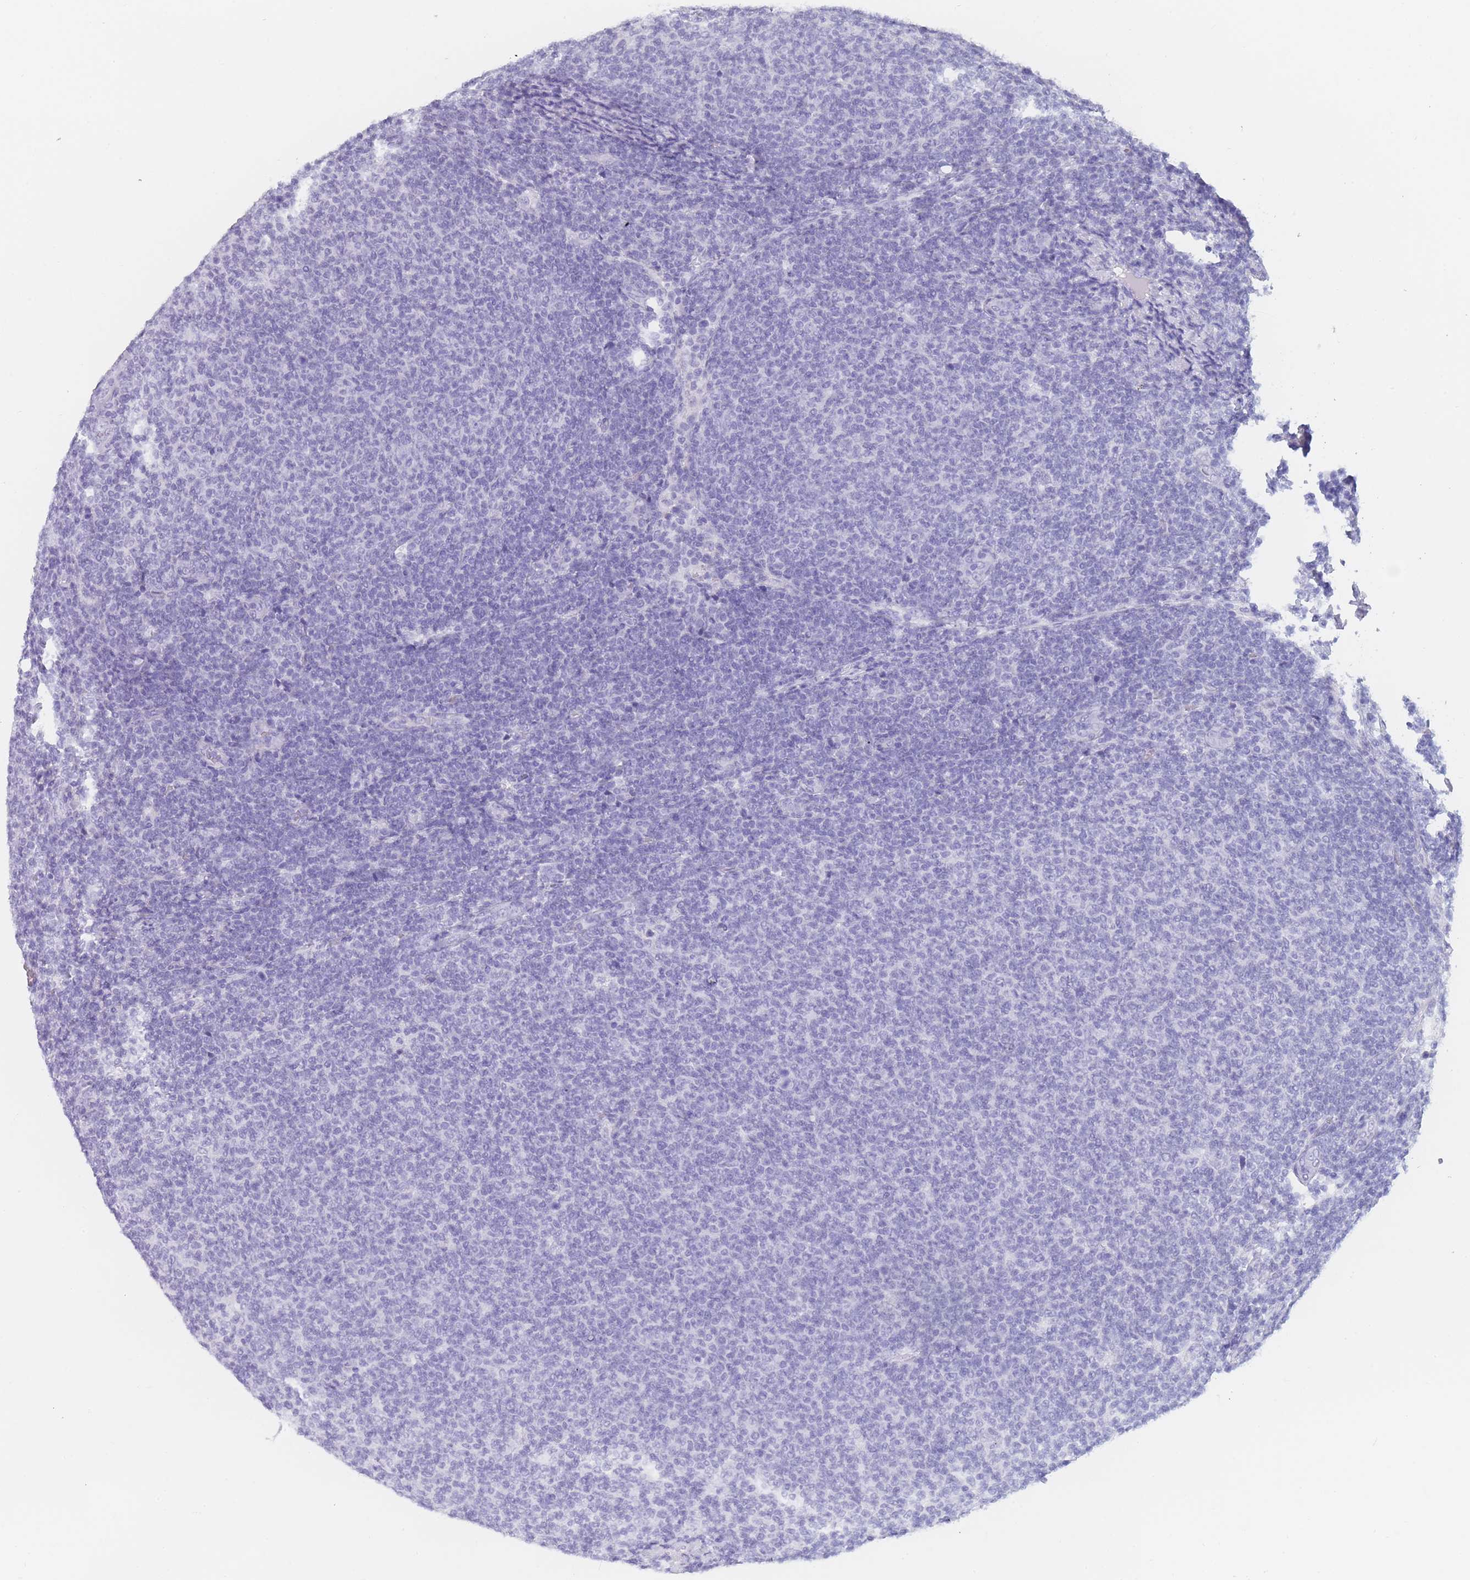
{"staining": {"intensity": "negative", "quantity": "none", "location": "none"}, "tissue": "lymphoma", "cell_type": "Tumor cells", "image_type": "cancer", "snomed": [{"axis": "morphology", "description": "Malignant lymphoma, non-Hodgkin's type, Low grade"}, {"axis": "topography", "description": "Lymph node"}], "caption": "Histopathology image shows no significant protein positivity in tumor cells of low-grade malignant lymphoma, non-Hodgkin's type.", "gene": "OR5D16", "patient": {"sex": "male", "age": 66}}